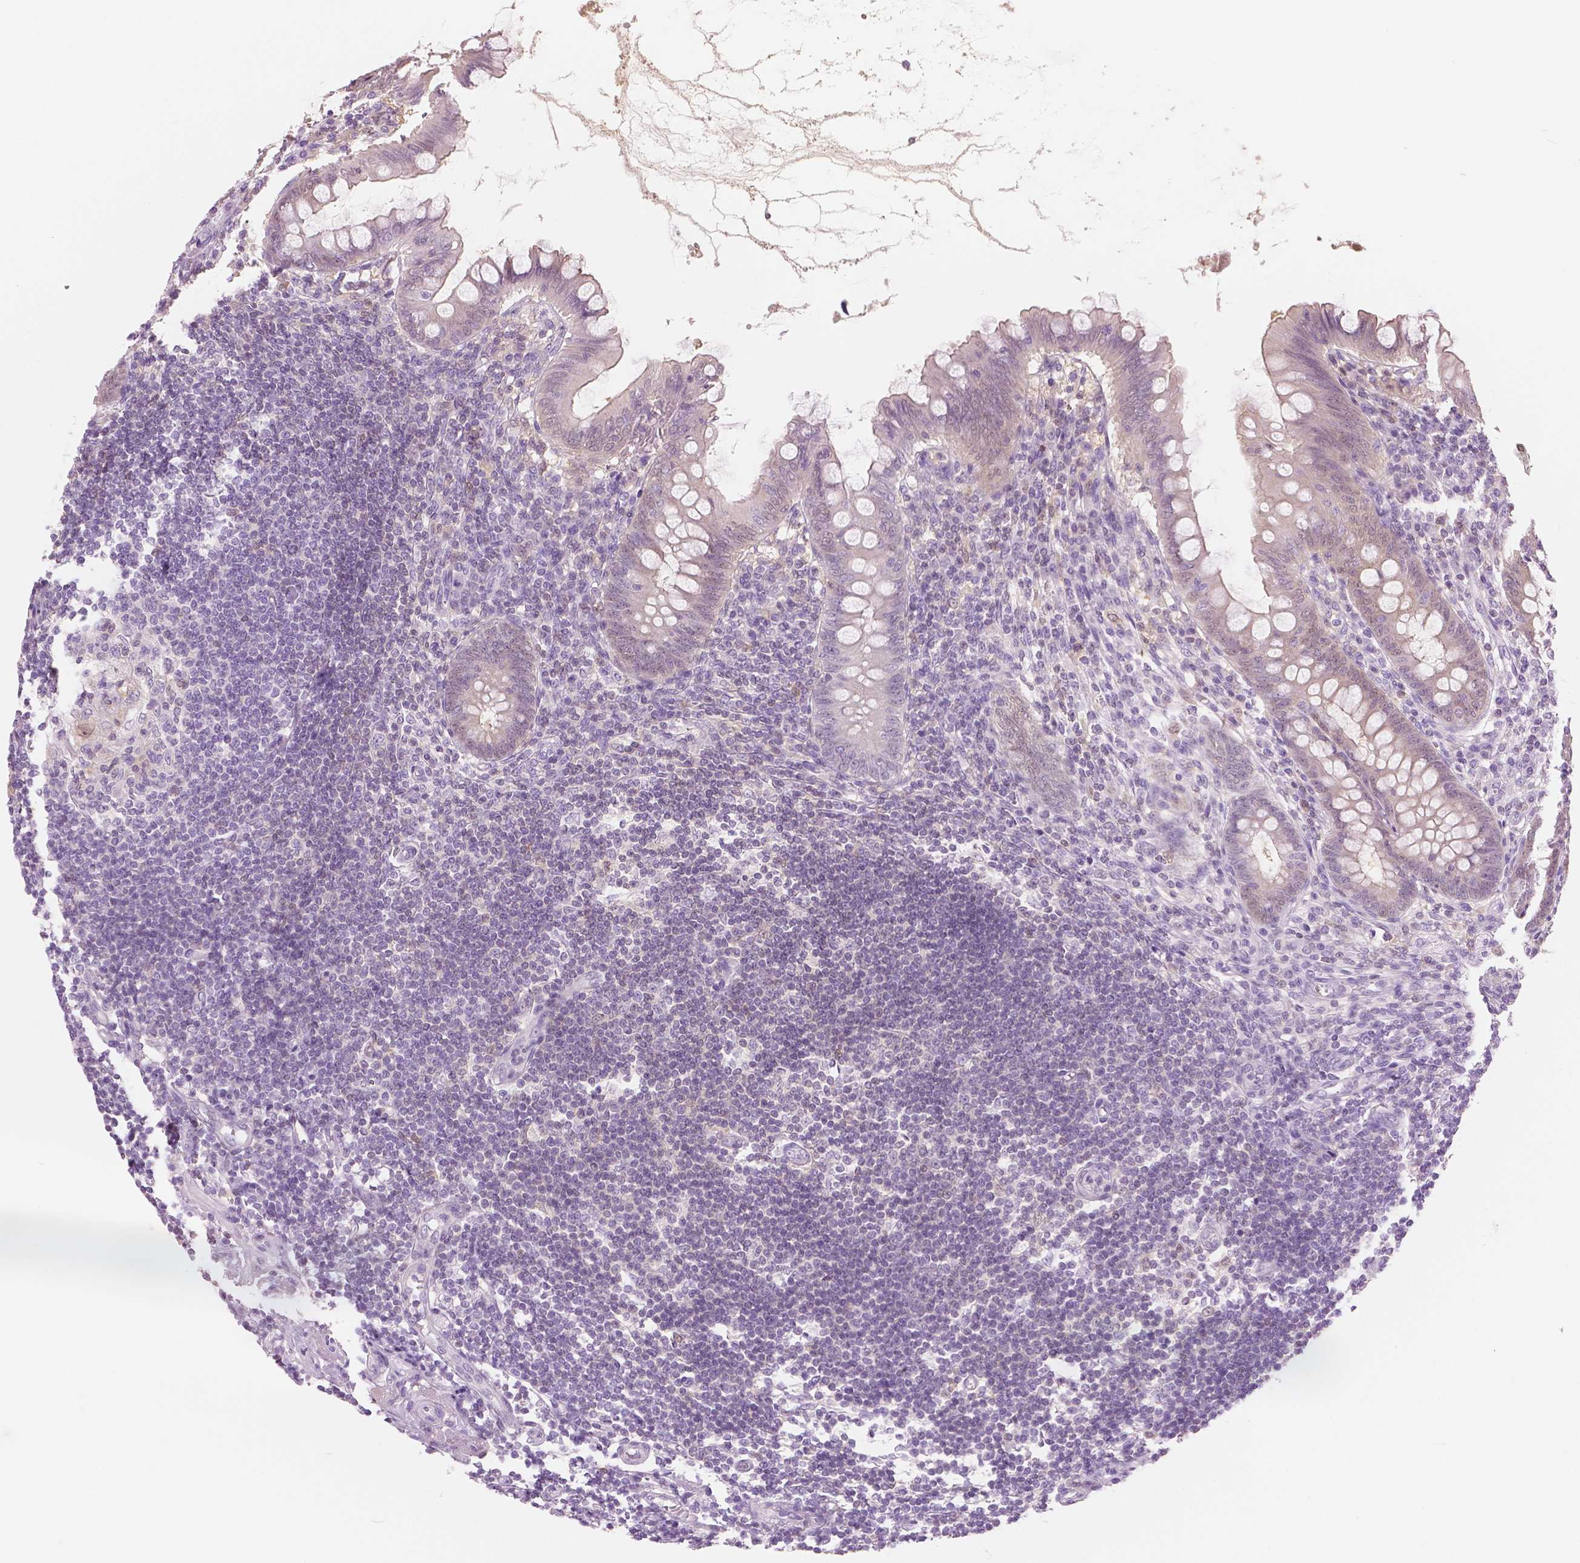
{"staining": {"intensity": "weak", "quantity": "<25%", "location": "cytoplasmic/membranous"}, "tissue": "appendix", "cell_type": "Glandular cells", "image_type": "normal", "snomed": [{"axis": "morphology", "description": "Normal tissue, NOS"}, {"axis": "topography", "description": "Appendix"}], "caption": "DAB (3,3'-diaminobenzidine) immunohistochemical staining of unremarkable human appendix reveals no significant positivity in glandular cells.", "gene": "GALM", "patient": {"sex": "female", "age": 57}}